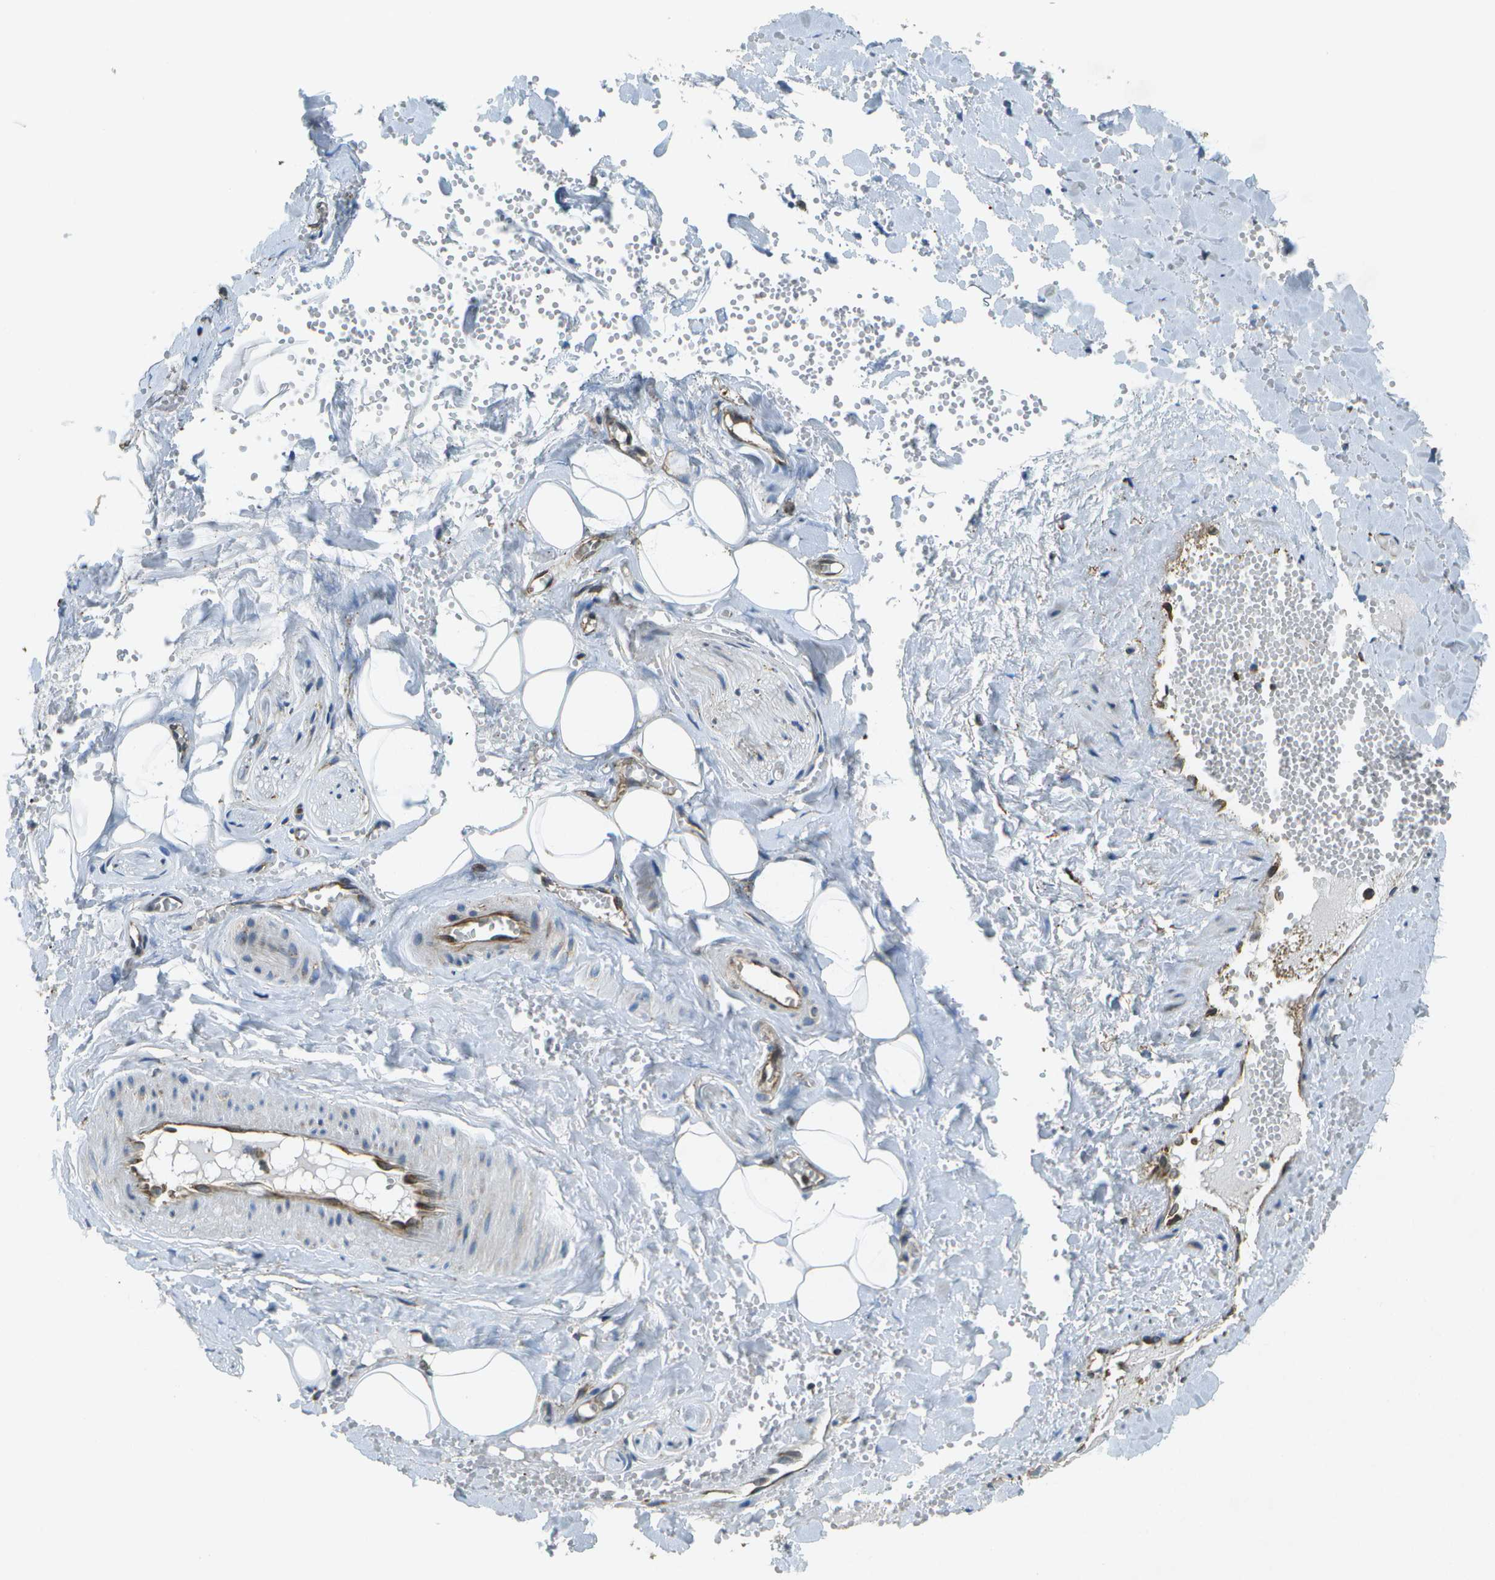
{"staining": {"intensity": "moderate", "quantity": "25%-75%", "location": "cytoplasmic/membranous"}, "tissue": "salivary gland", "cell_type": "Glandular cells", "image_type": "normal", "snomed": [{"axis": "morphology", "description": "Normal tissue, NOS"}, {"axis": "topography", "description": "Salivary gland"}], "caption": "Benign salivary gland displays moderate cytoplasmic/membranous staining in about 25%-75% of glandular cells The staining was performed using DAB to visualize the protein expression in brown, while the nuclei were stained in blue with hematoxylin (Magnification: 20x)..", "gene": "PDIA4", "patient": {"sex": "male", "age": 62}}